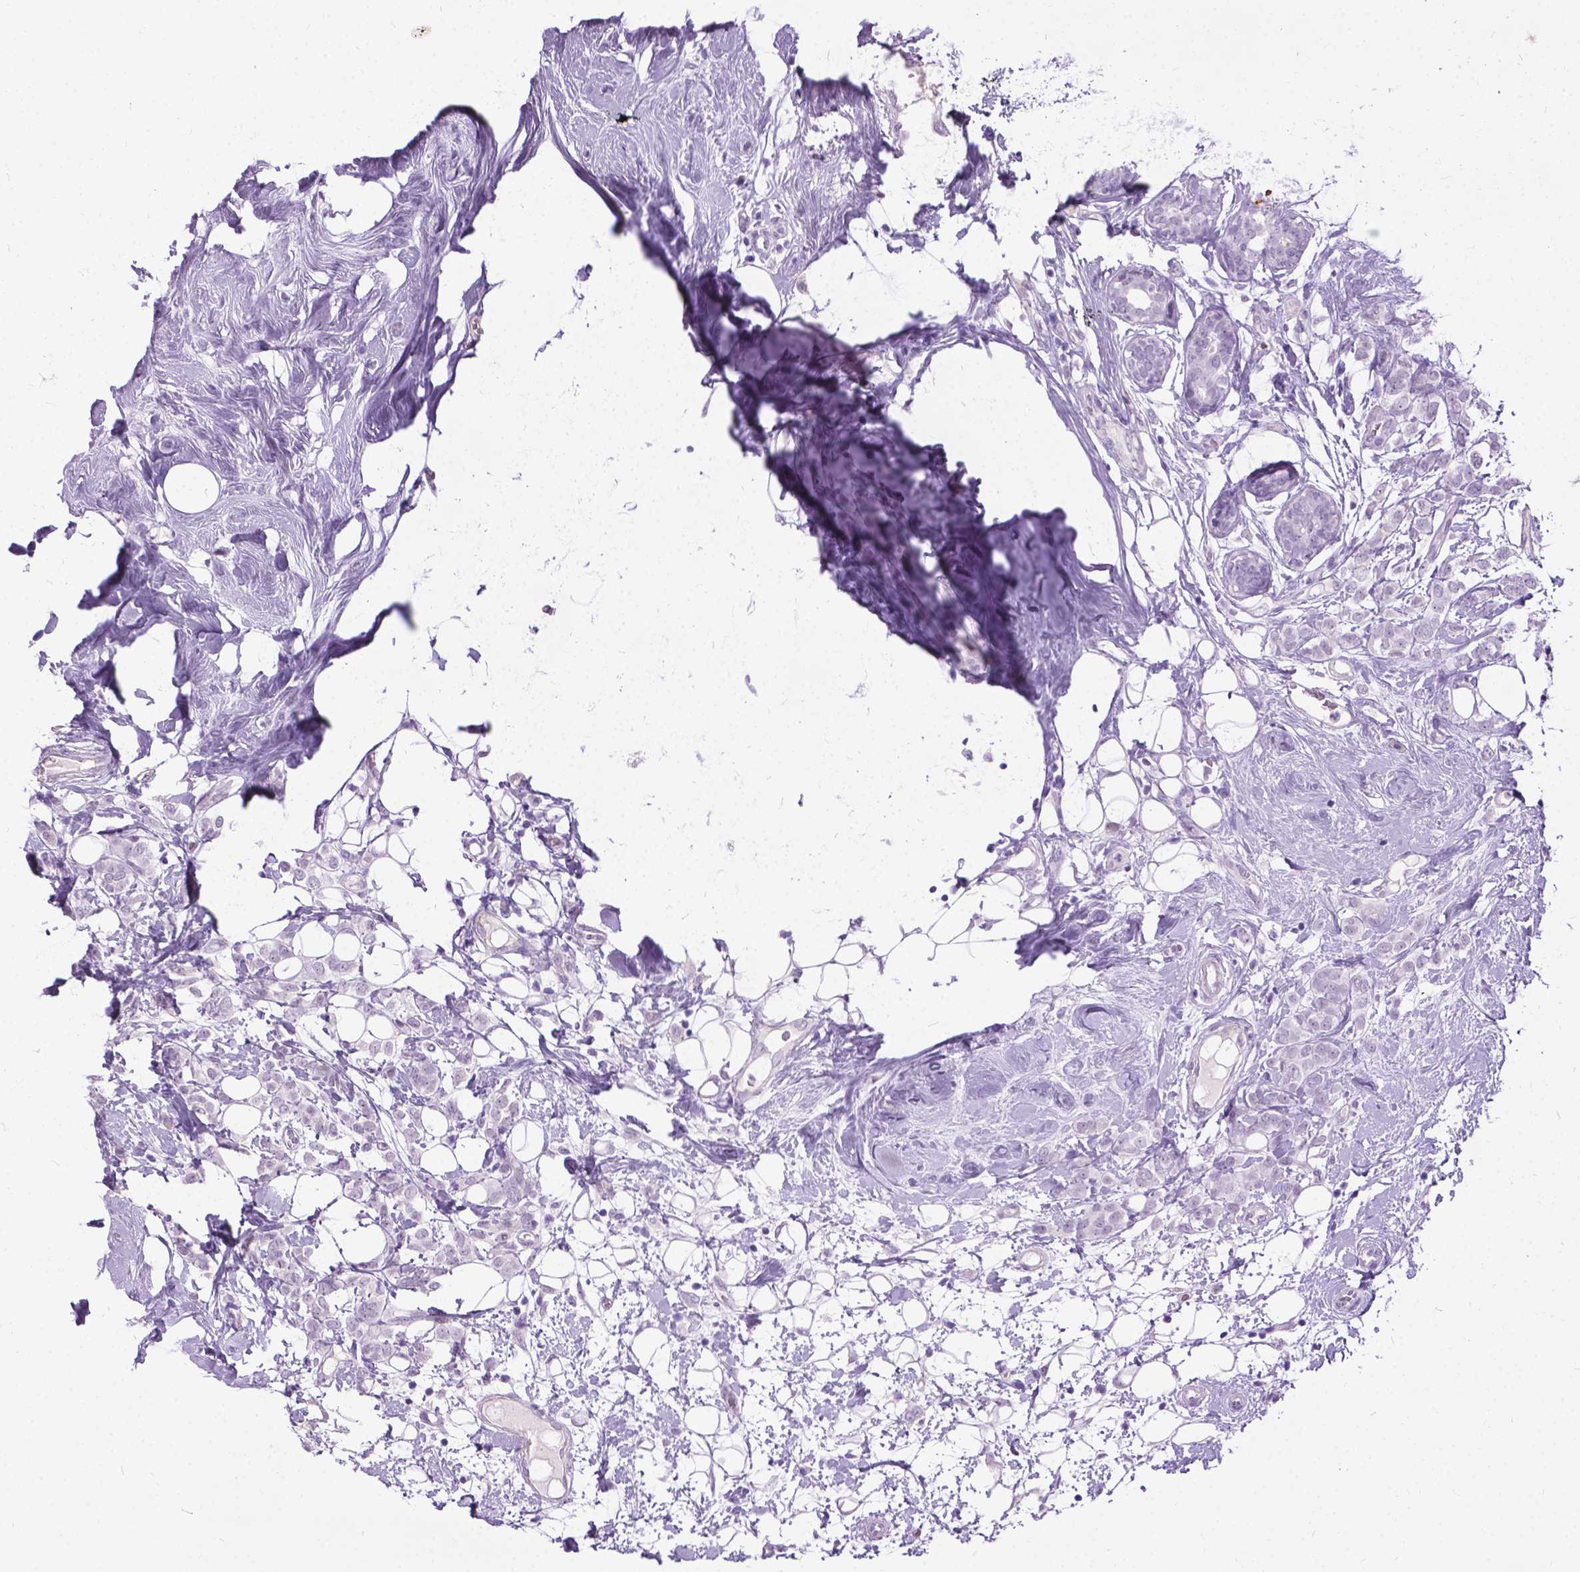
{"staining": {"intensity": "negative", "quantity": "none", "location": "none"}, "tissue": "breast cancer", "cell_type": "Tumor cells", "image_type": "cancer", "snomed": [{"axis": "morphology", "description": "Lobular carcinoma"}, {"axis": "topography", "description": "Breast"}], "caption": "Breast lobular carcinoma stained for a protein using immunohistochemistry (IHC) reveals no staining tumor cells.", "gene": "PROB1", "patient": {"sex": "female", "age": 49}}